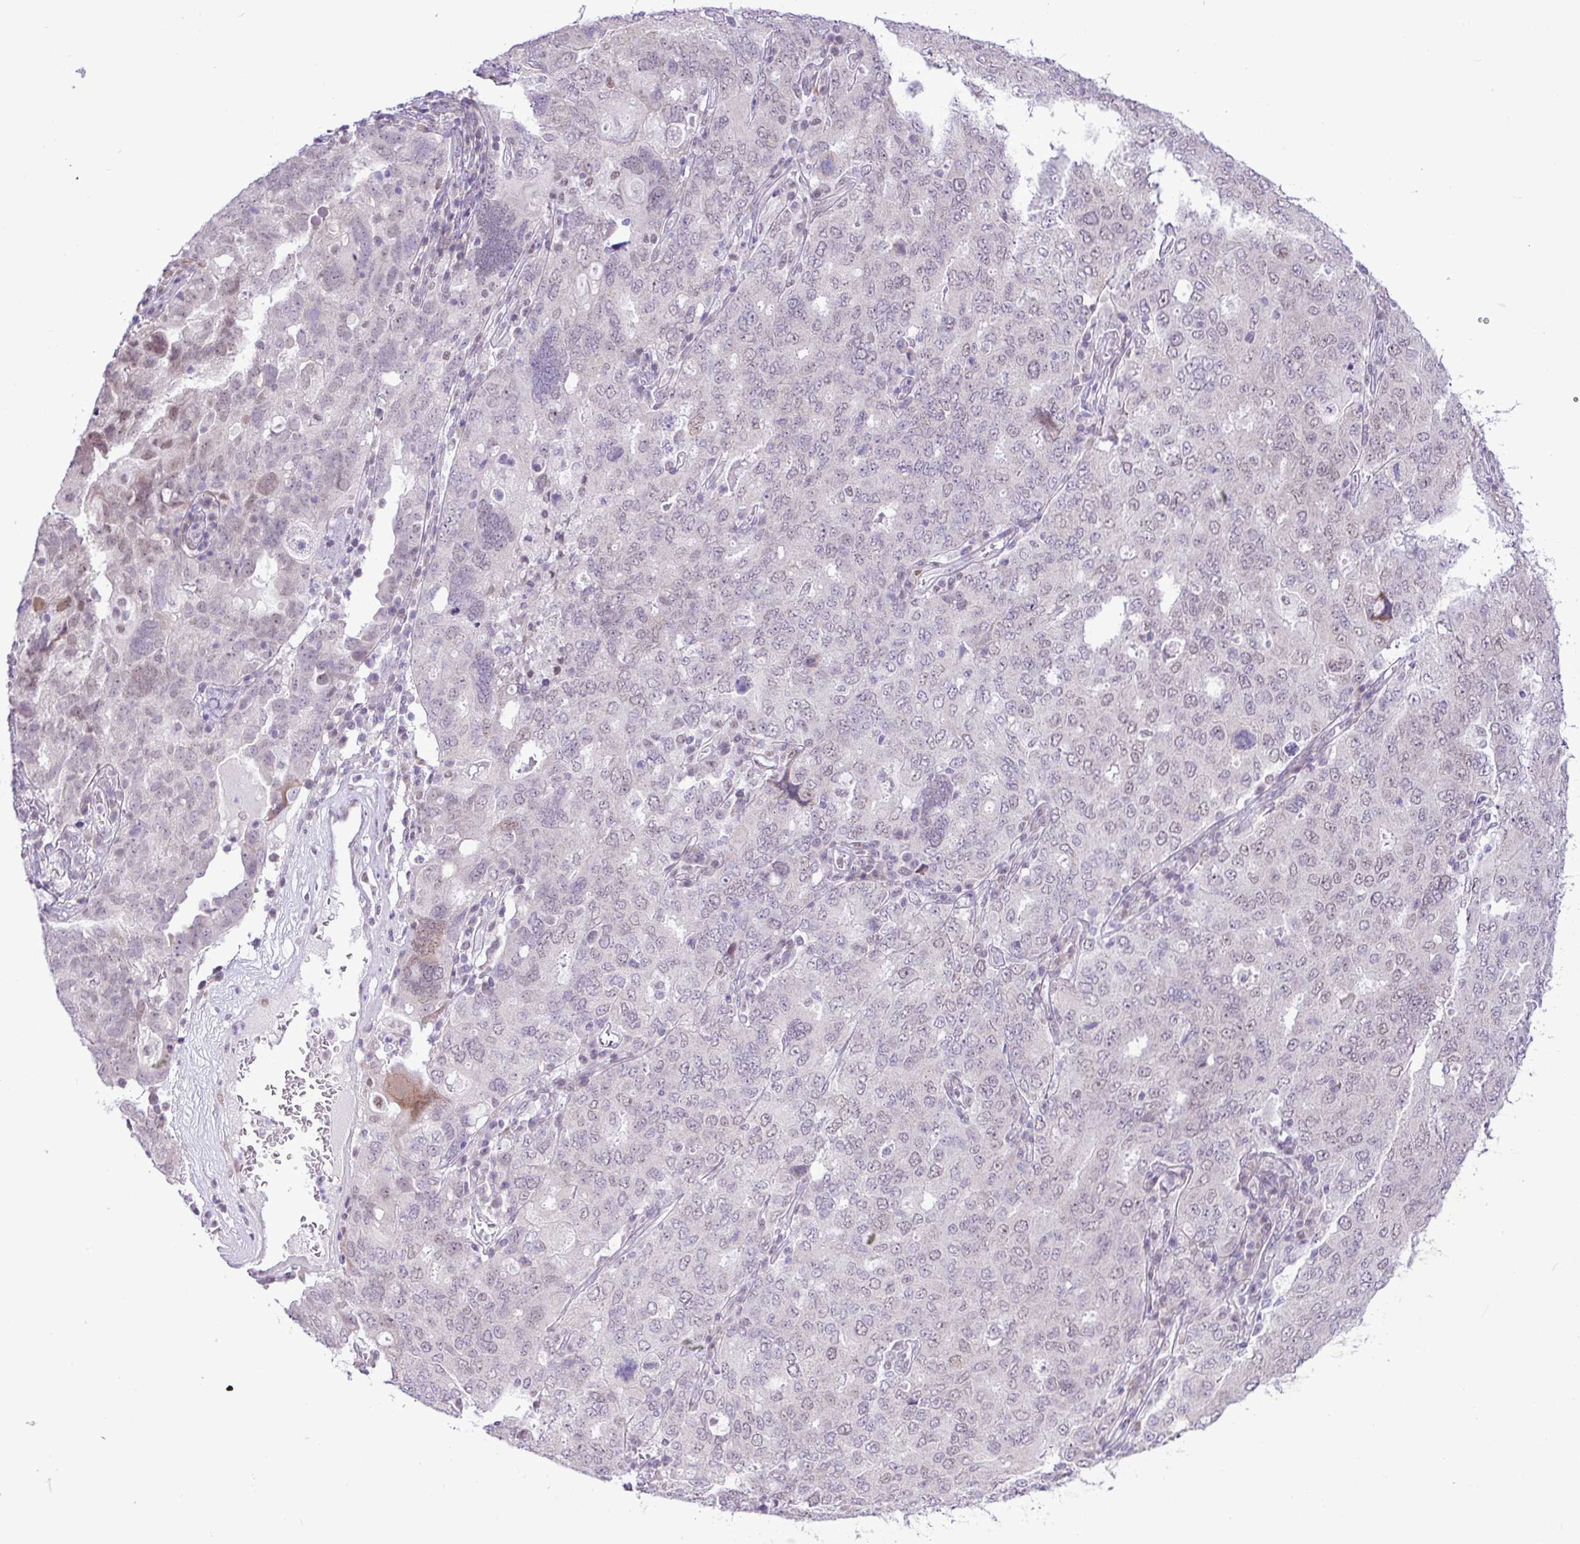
{"staining": {"intensity": "negative", "quantity": "none", "location": "none"}, "tissue": "ovarian cancer", "cell_type": "Tumor cells", "image_type": "cancer", "snomed": [{"axis": "morphology", "description": "Carcinoma, endometroid"}, {"axis": "topography", "description": "Ovary"}], "caption": "DAB immunohistochemical staining of ovarian cancer (endometroid carcinoma) reveals no significant expression in tumor cells. The staining was performed using DAB to visualize the protein expression in brown, while the nuclei were stained in blue with hematoxylin (Magnification: 20x).", "gene": "ELOA2", "patient": {"sex": "female", "age": 62}}